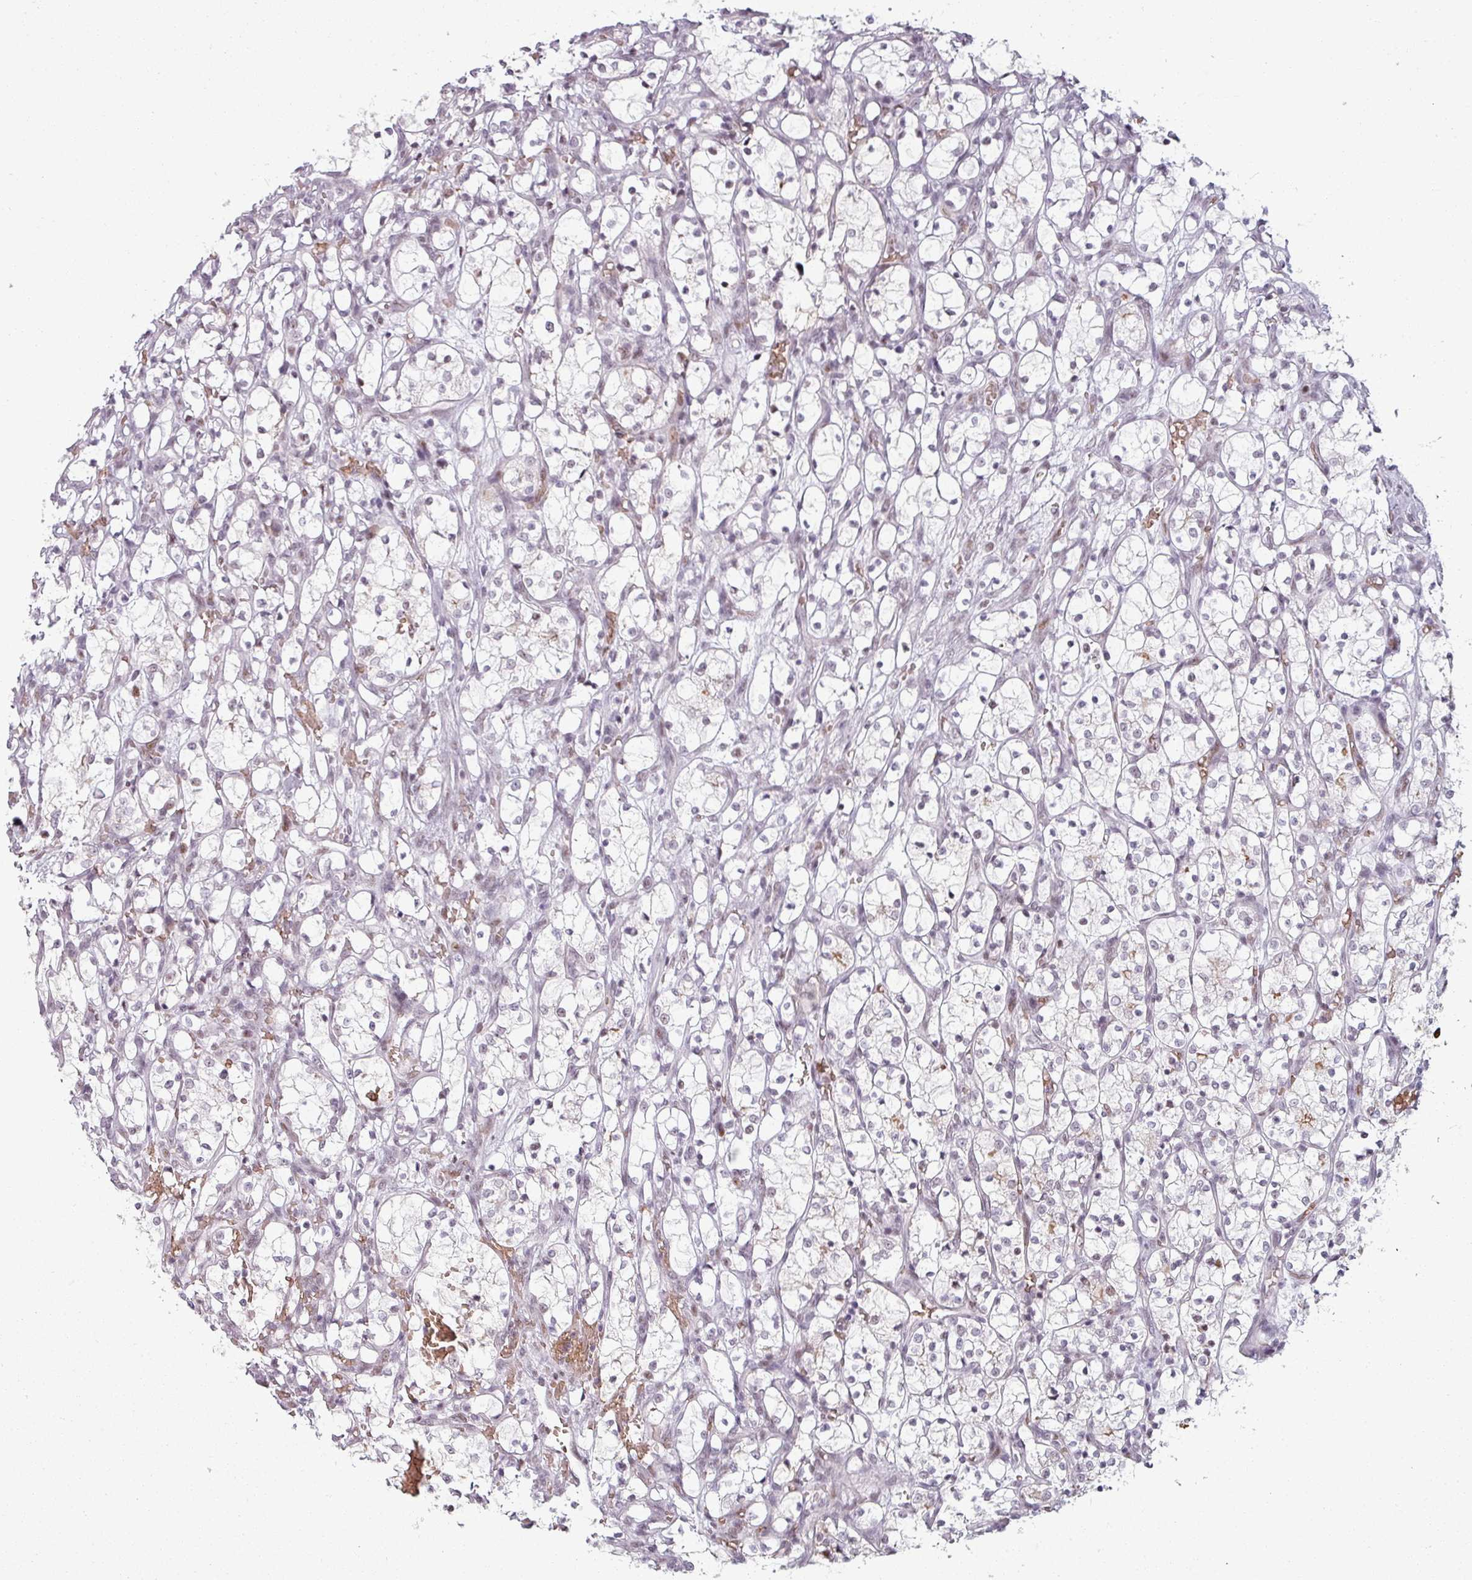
{"staining": {"intensity": "weak", "quantity": "<25%", "location": "nuclear"}, "tissue": "renal cancer", "cell_type": "Tumor cells", "image_type": "cancer", "snomed": [{"axis": "morphology", "description": "Adenocarcinoma, NOS"}, {"axis": "topography", "description": "Kidney"}], "caption": "High power microscopy photomicrograph of an immunohistochemistry (IHC) micrograph of renal cancer, revealing no significant positivity in tumor cells.", "gene": "NCOR1", "patient": {"sex": "female", "age": 69}}